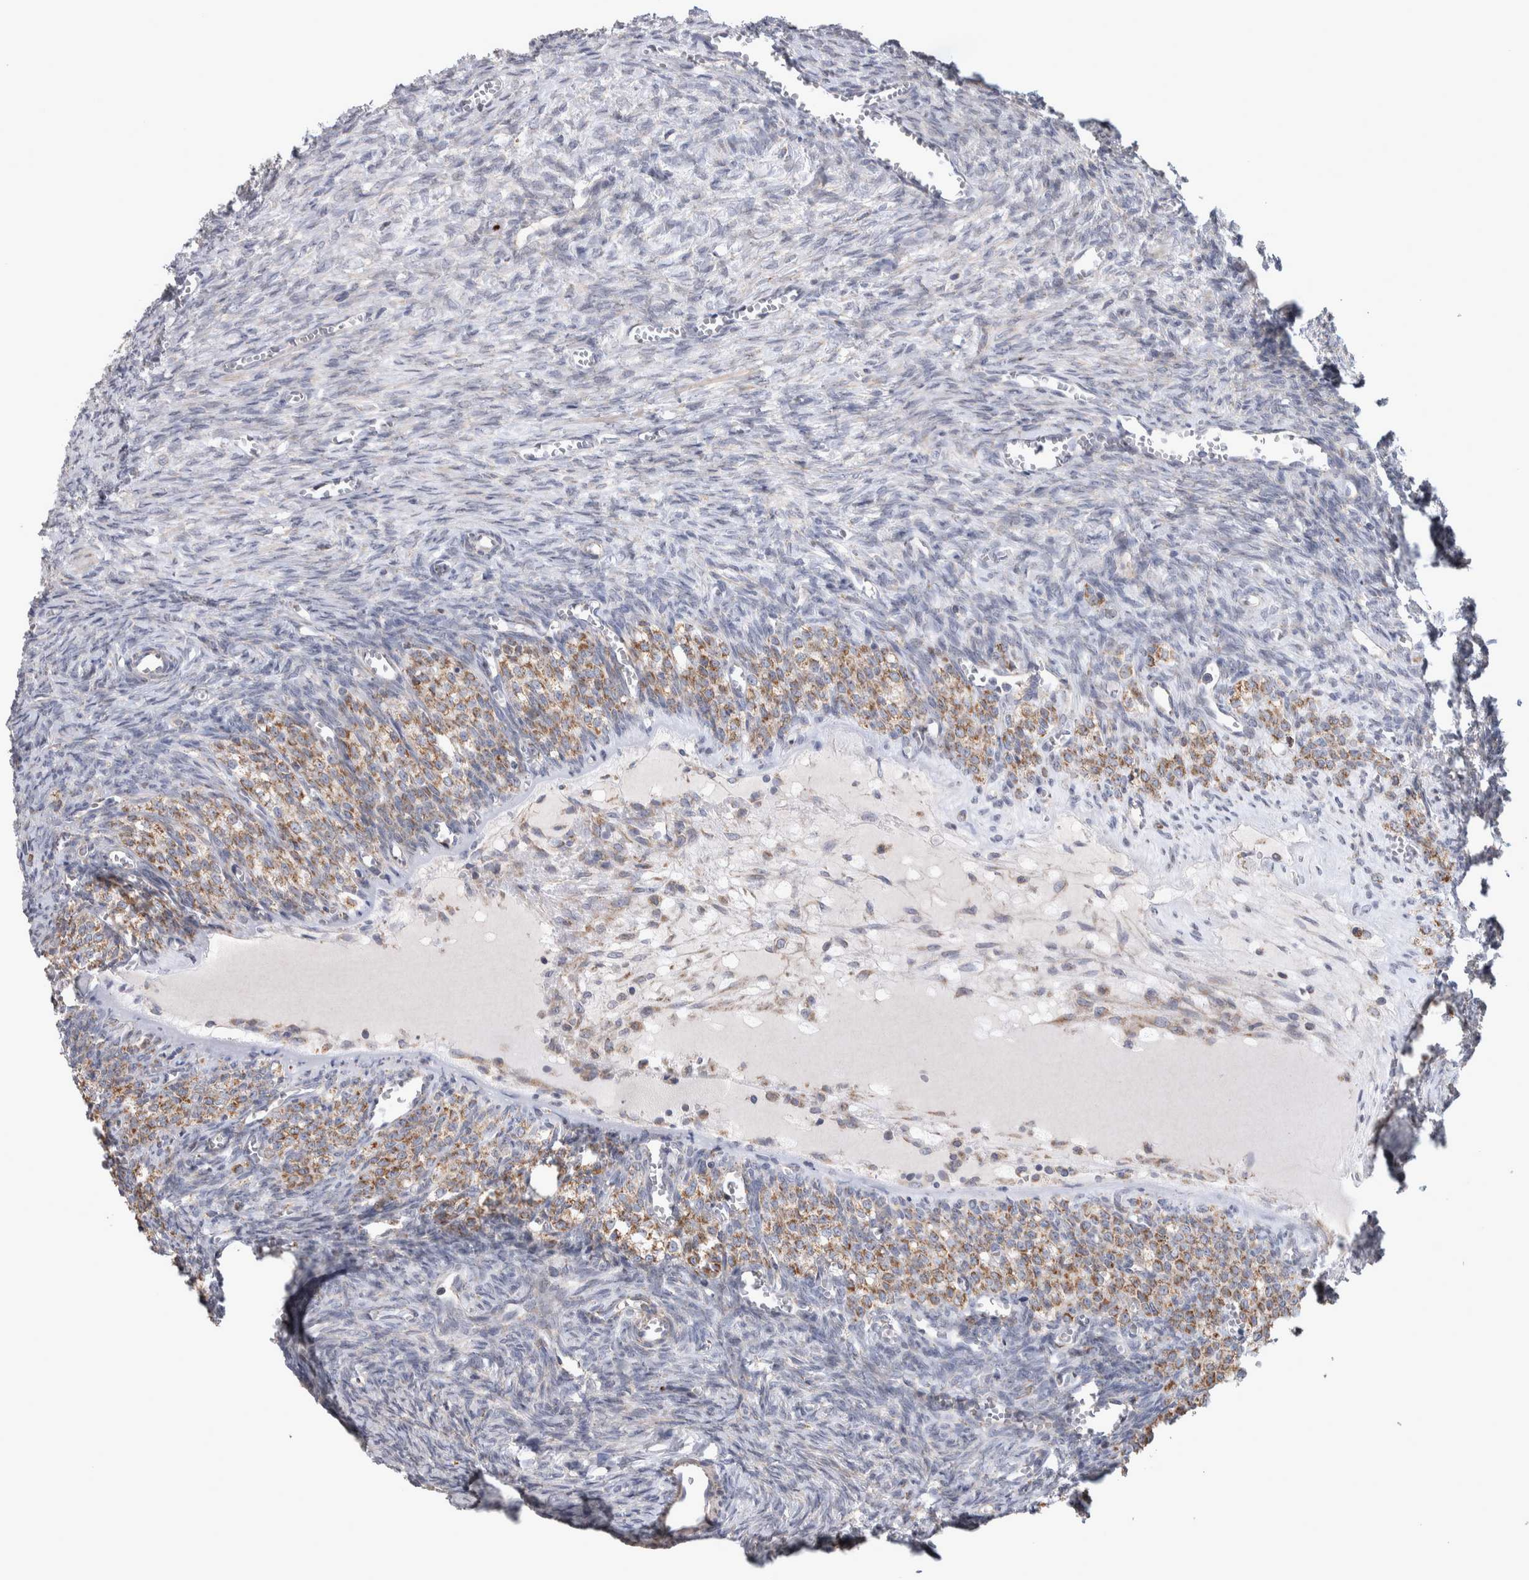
{"staining": {"intensity": "moderate", "quantity": ">75%", "location": "cytoplasmic/membranous"}, "tissue": "ovary", "cell_type": "Follicle cells", "image_type": "normal", "snomed": [{"axis": "morphology", "description": "Normal tissue, NOS"}, {"axis": "topography", "description": "Ovary"}], "caption": "The histopathology image exhibits a brown stain indicating the presence of a protein in the cytoplasmic/membranous of follicle cells in ovary.", "gene": "SCO1", "patient": {"sex": "female", "age": 27}}